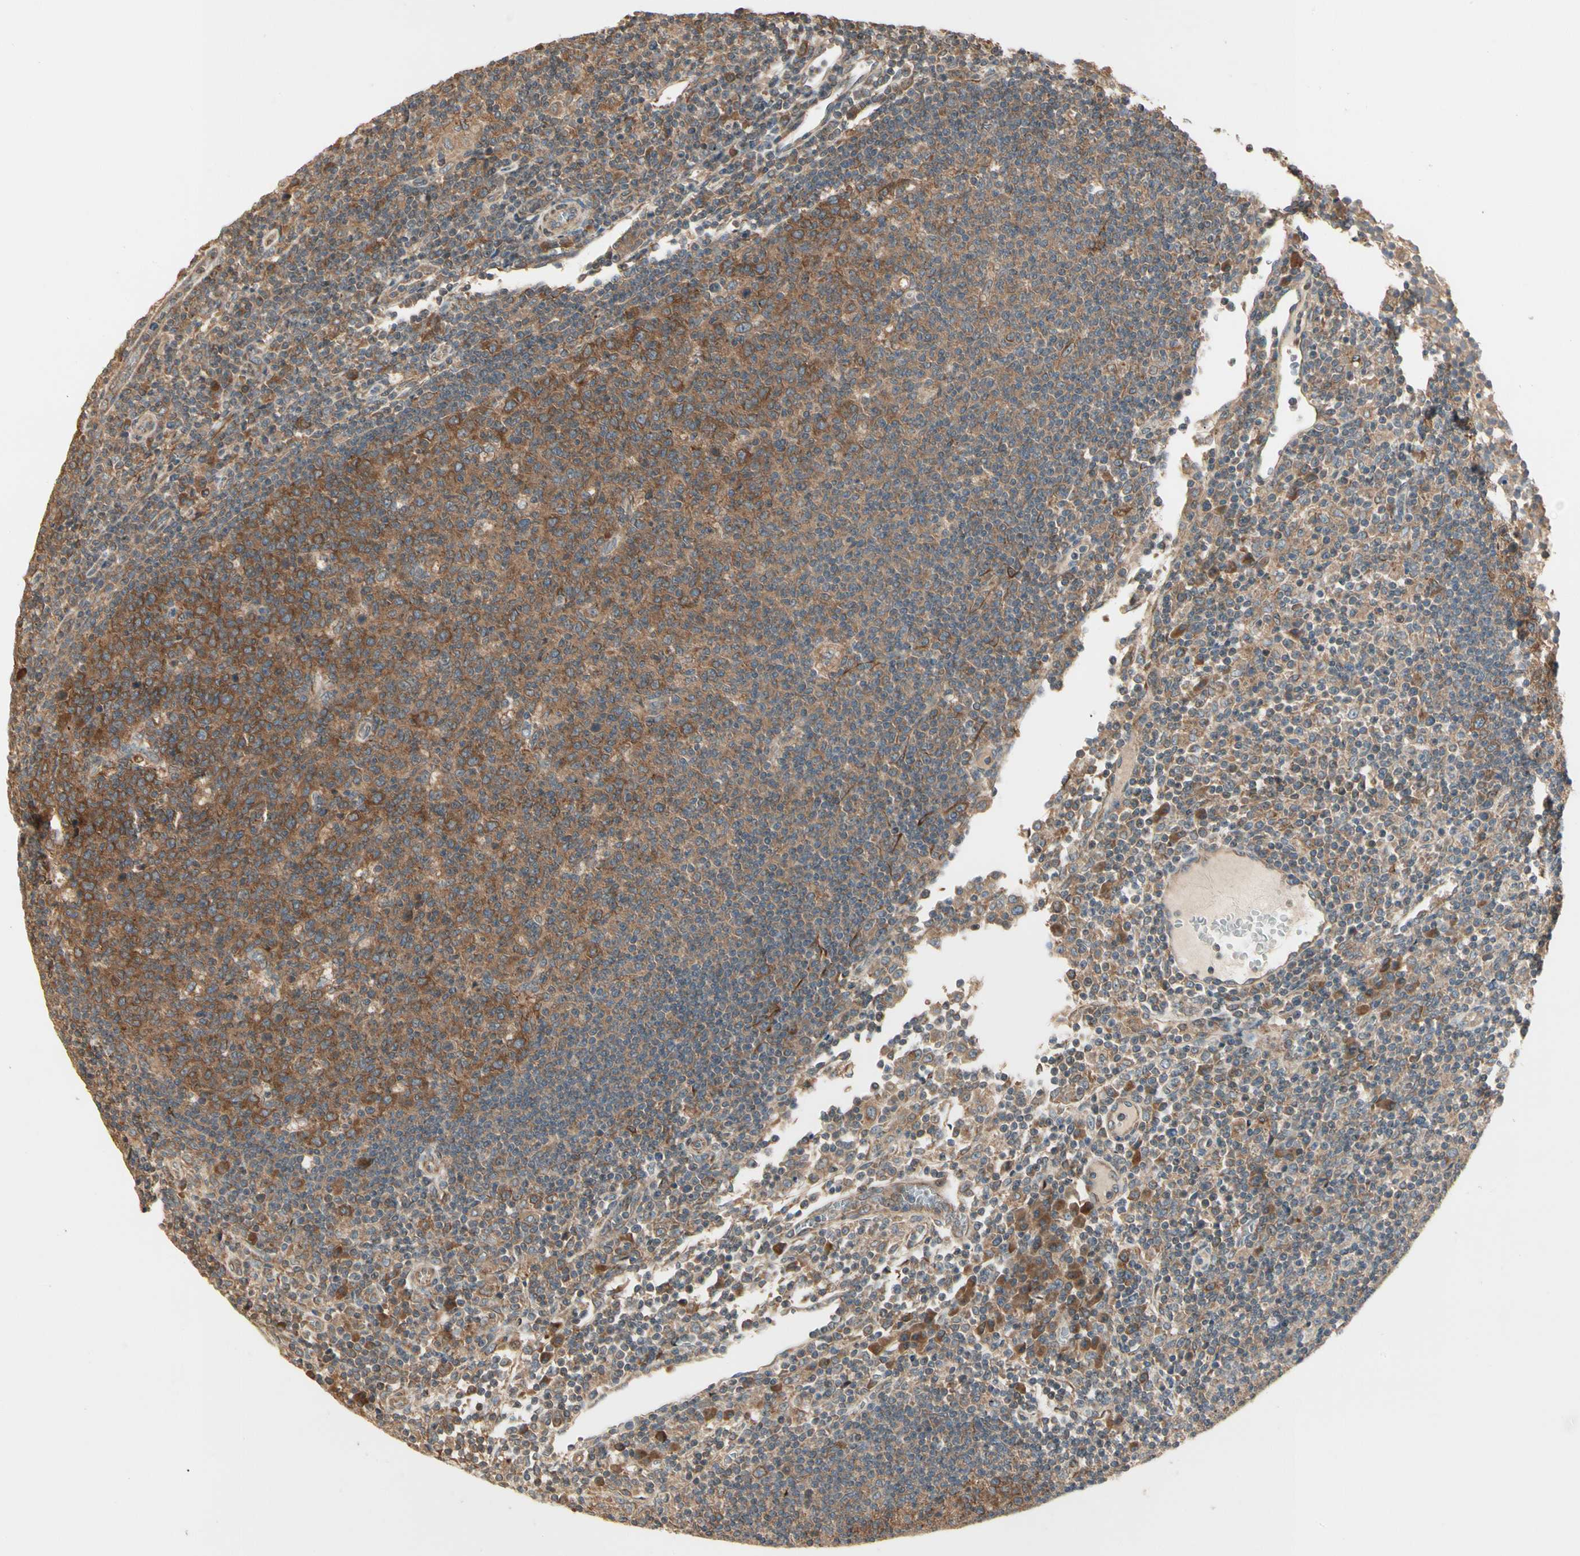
{"staining": {"intensity": "strong", "quantity": ">75%", "location": "cytoplasmic/membranous"}, "tissue": "lymph node", "cell_type": "Germinal center cells", "image_type": "normal", "snomed": [{"axis": "morphology", "description": "Normal tissue, NOS"}, {"axis": "morphology", "description": "Inflammation, NOS"}, {"axis": "topography", "description": "Lymph node"}], "caption": "Lymph node stained with immunohistochemistry displays strong cytoplasmic/membranous expression in approximately >75% of germinal center cells.", "gene": "IRAG1", "patient": {"sex": "male", "age": 55}}